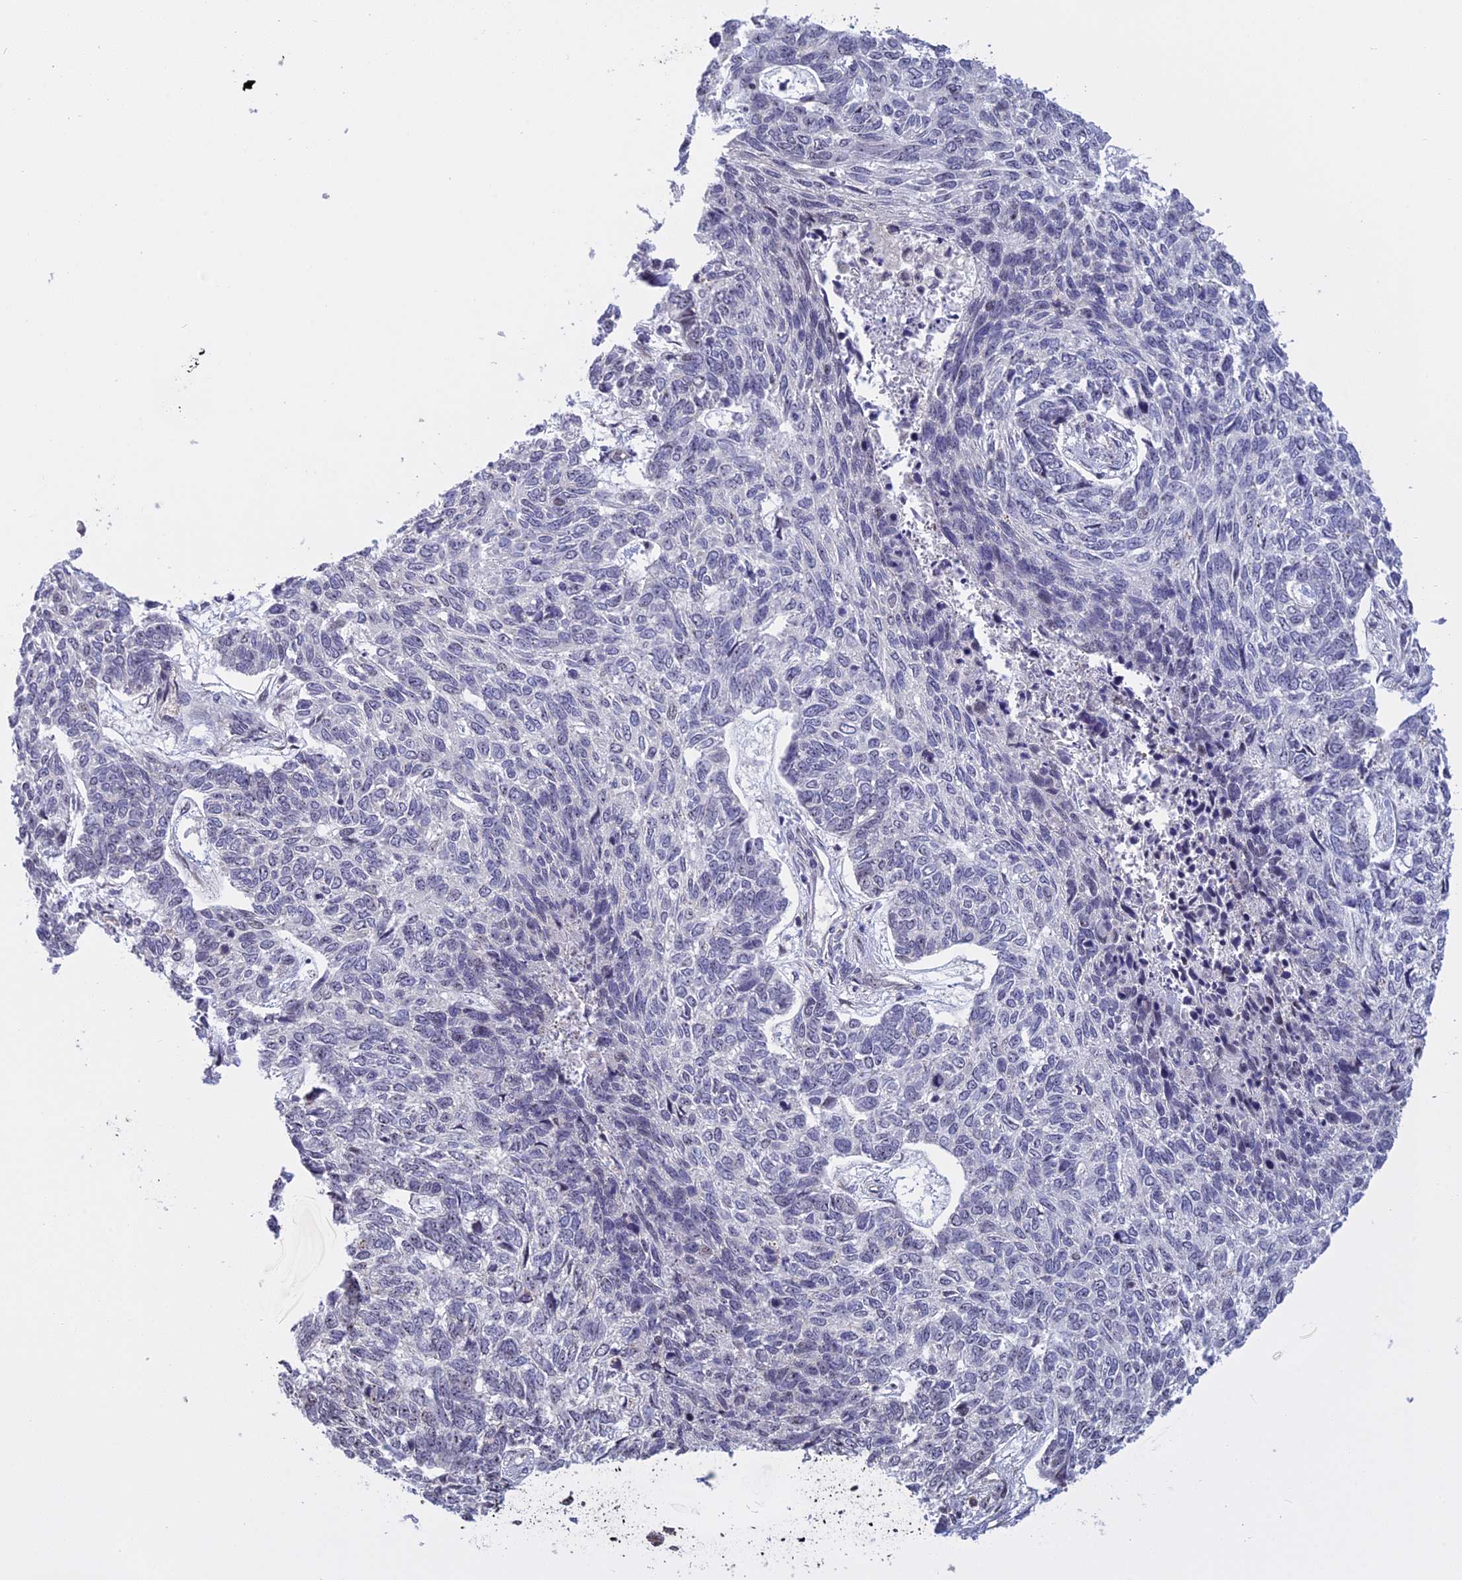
{"staining": {"intensity": "negative", "quantity": "none", "location": "none"}, "tissue": "skin cancer", "cell_type": "Tumor cells", "image_type": "cancer", "snomed": [{"axis": "morphology", "description": "Basal cell carcinoma"}, {"axis": "topography", "description": "Skin"}], "caption": "An immunohistochemistry (IHC) histopathology image of skin cancer is shown. There is no staining in tumor cells of skin cancer.", "gene": "MGA", "patient": {"sex": "female", "age": 65}}